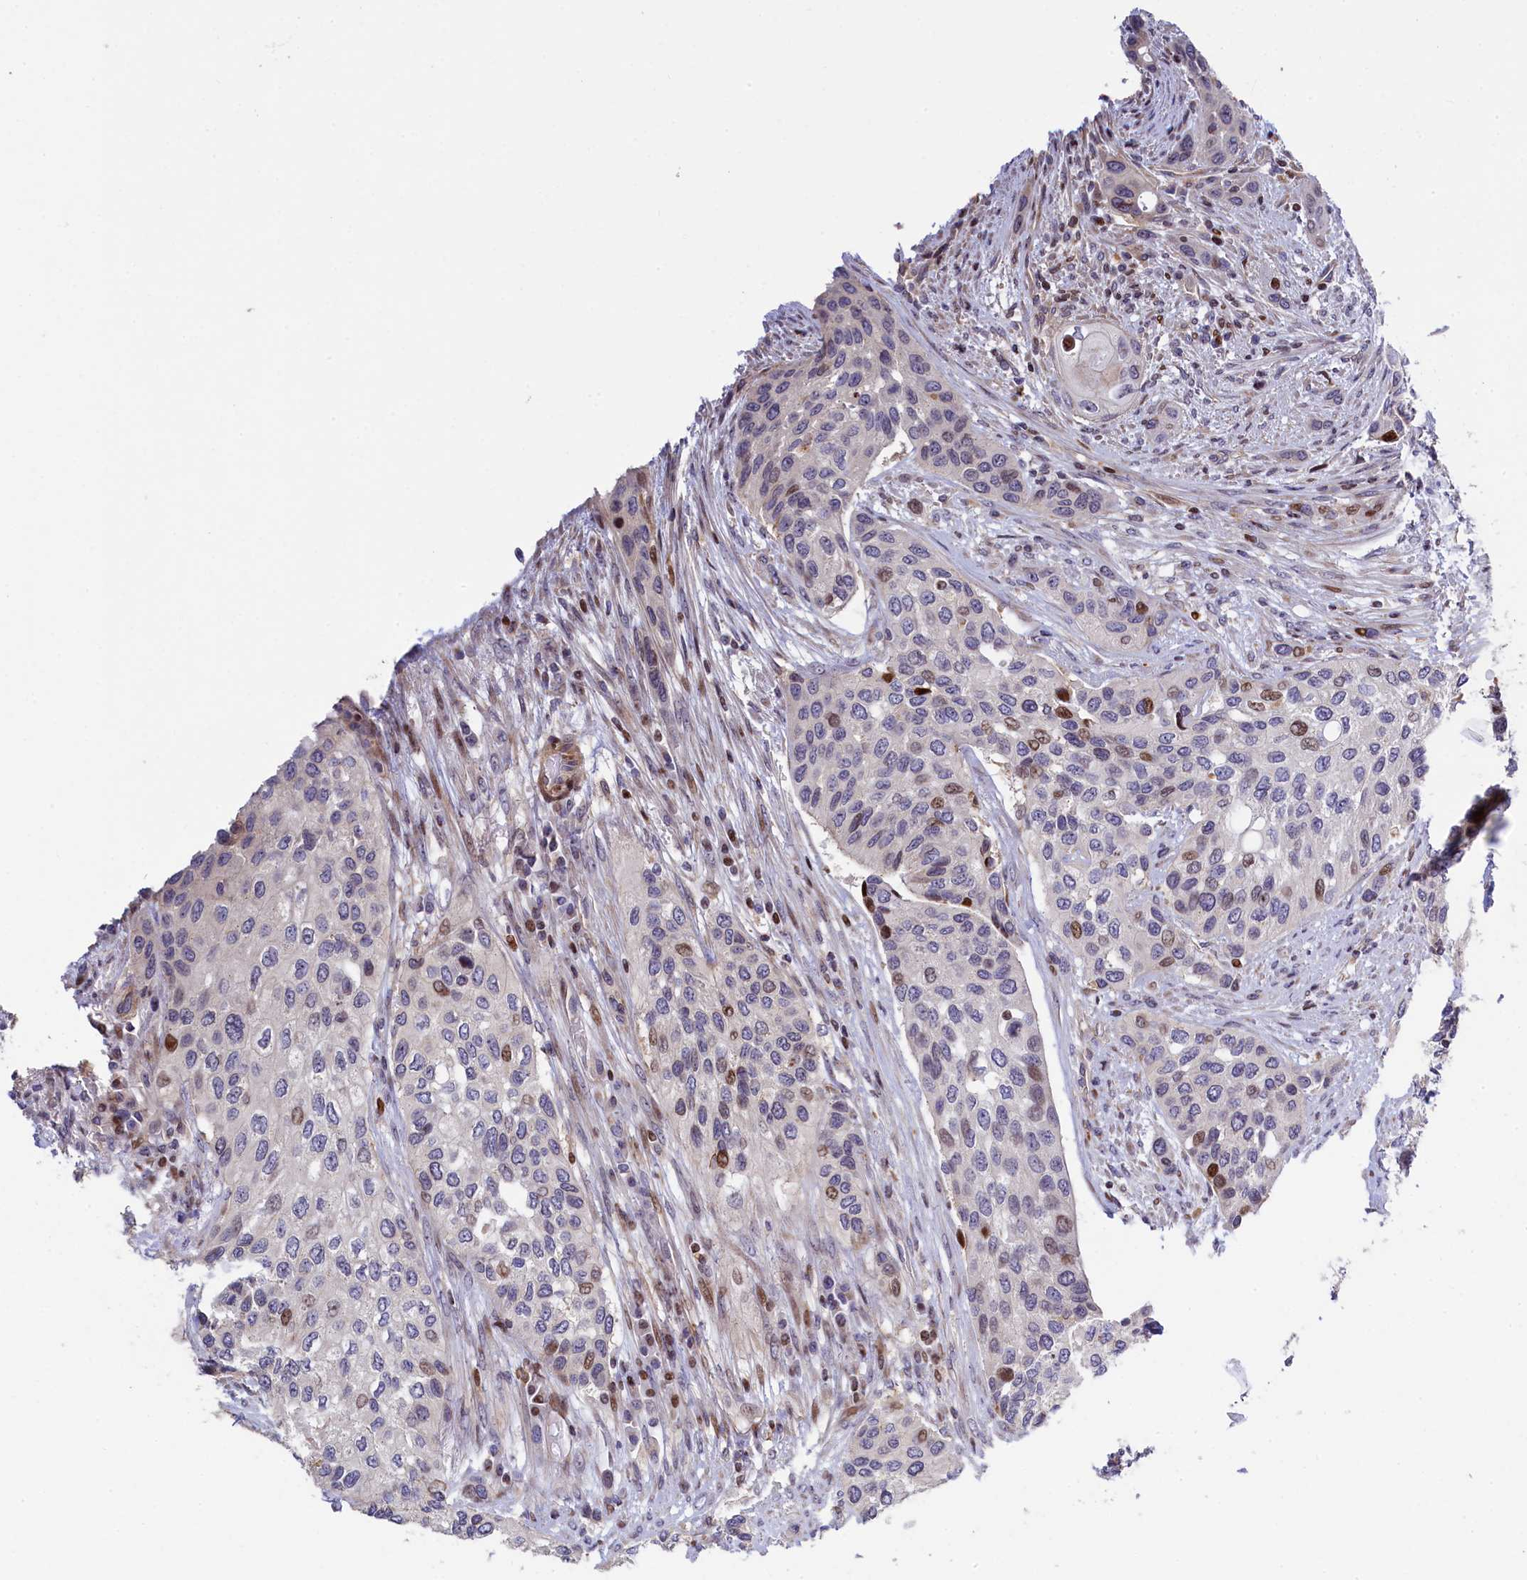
{"staining": {"intensity": "moderate", "quantity": "<25%", "location": "nuclear"}, "tissue": "urothelial cancer", "cell_type": "Tumor cells", "image_type": "cancer", "snomed": [{"axis": "morphology", "description": "Normal tissue, NOS"}, {"axis": "morphology", "description": "Urothelial carcinoma, High grade"}, {"axis": "topography", "description": "Vascular tissue"}, {"axis": "topography", "description": "Urinary bladder"}], "caption": "High-magnification brightfield microscopy of urothelial carcinoma (high-grade) stained with DAB (3,3'-diaminobenzidine) (brown) and counterstained with hematoxylin (blue). tumor cells exhibit moderate nuclear expression is appreciated in approximately<25% of cells.", "gene": "TGDS", "patient": {"sex": "female", "age": 56}}